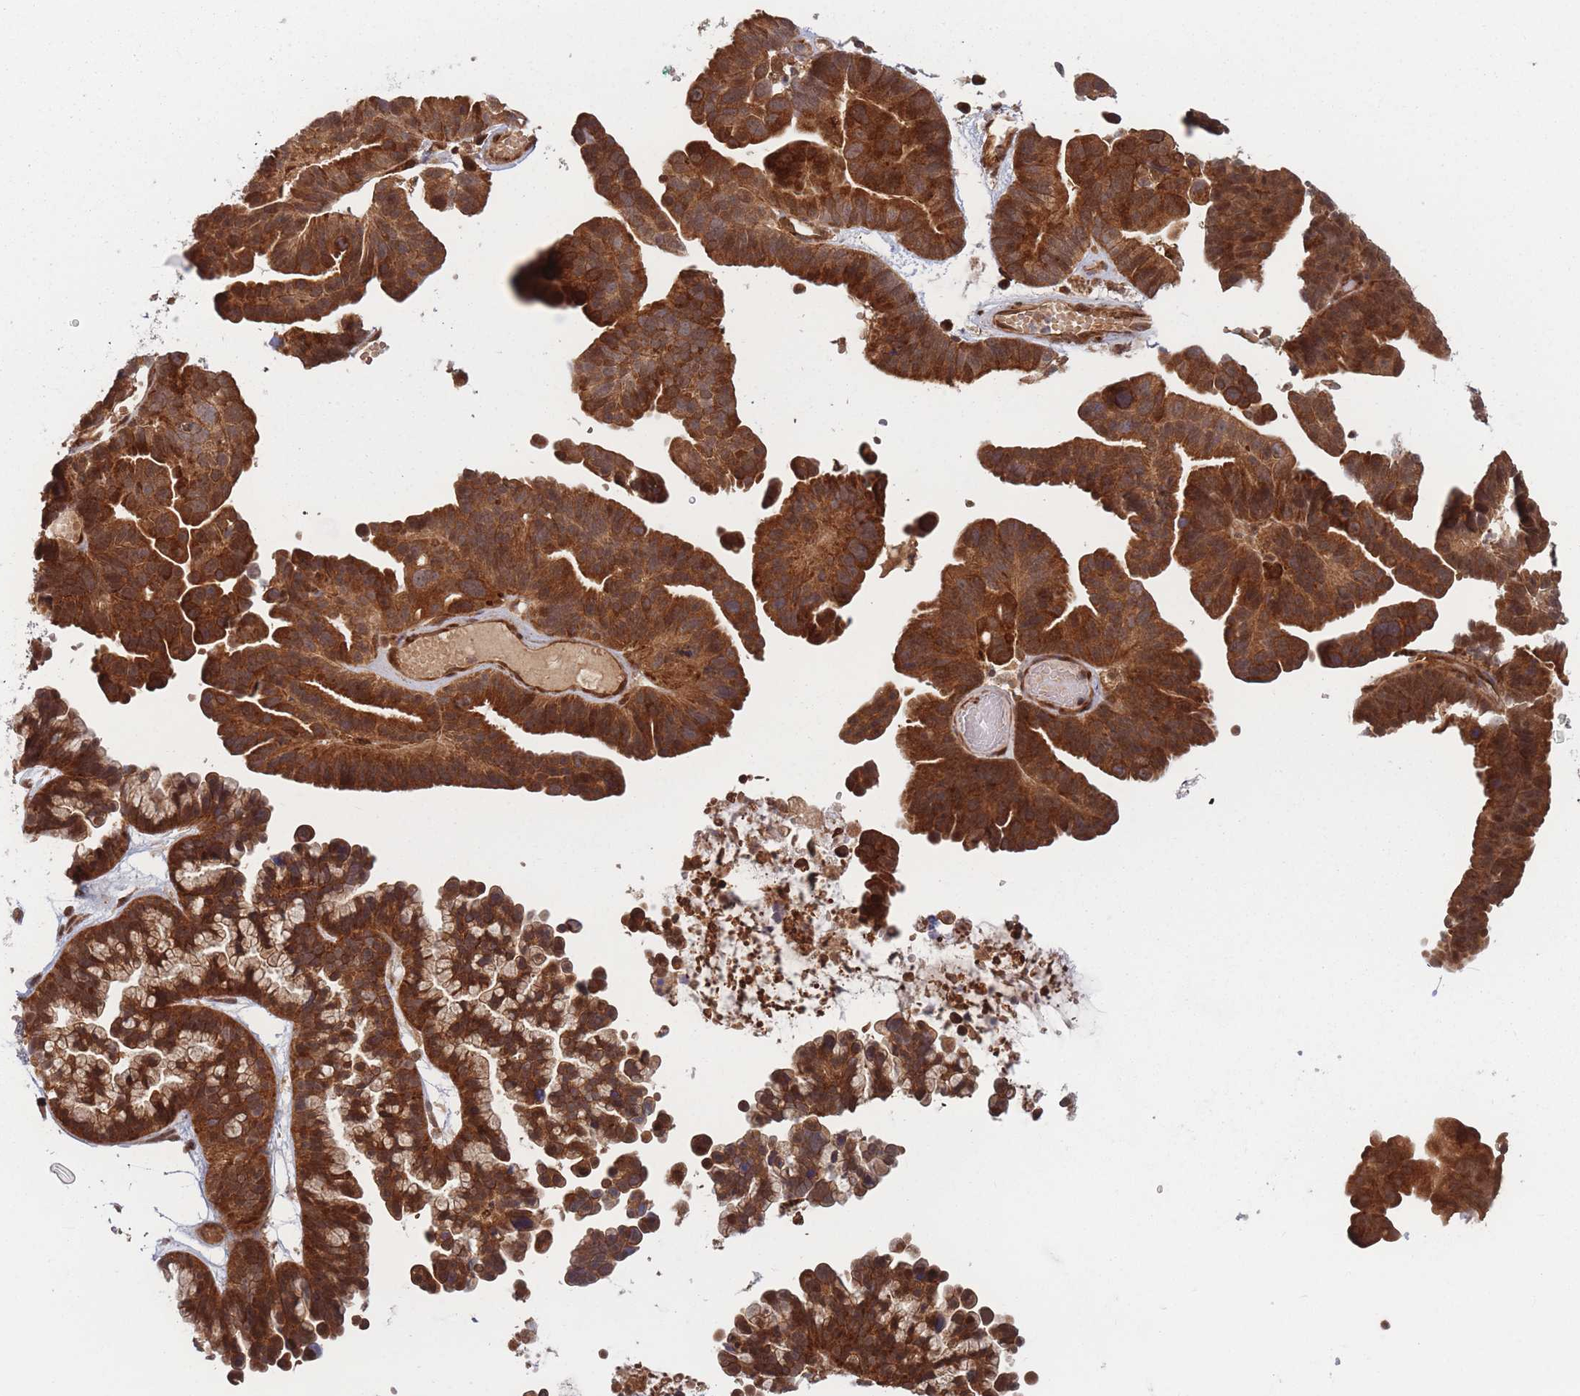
{"staining": {"intensity": "strong", "quantity": ">75%", "location": "cytoplasmic/membranous"}, "tissue": "ovarian cancer", "cell_type": "Tumor cells", "image_type": "cancer", "snomed": [{"axis": "morphology", "description": "Cystadenocarcinoma, serous, NOS"}, {"axis": "topography", "description": "Ovary"}], "caption": "Human serous cystadenocarcinoma (ovarian) stained for a protein (brown) reveals strong cytoplasmic/membranous positive staining in about >75% of tumor cells.", "gene": "PODXL2", "patient": {"sex": "female", "age": 56}}